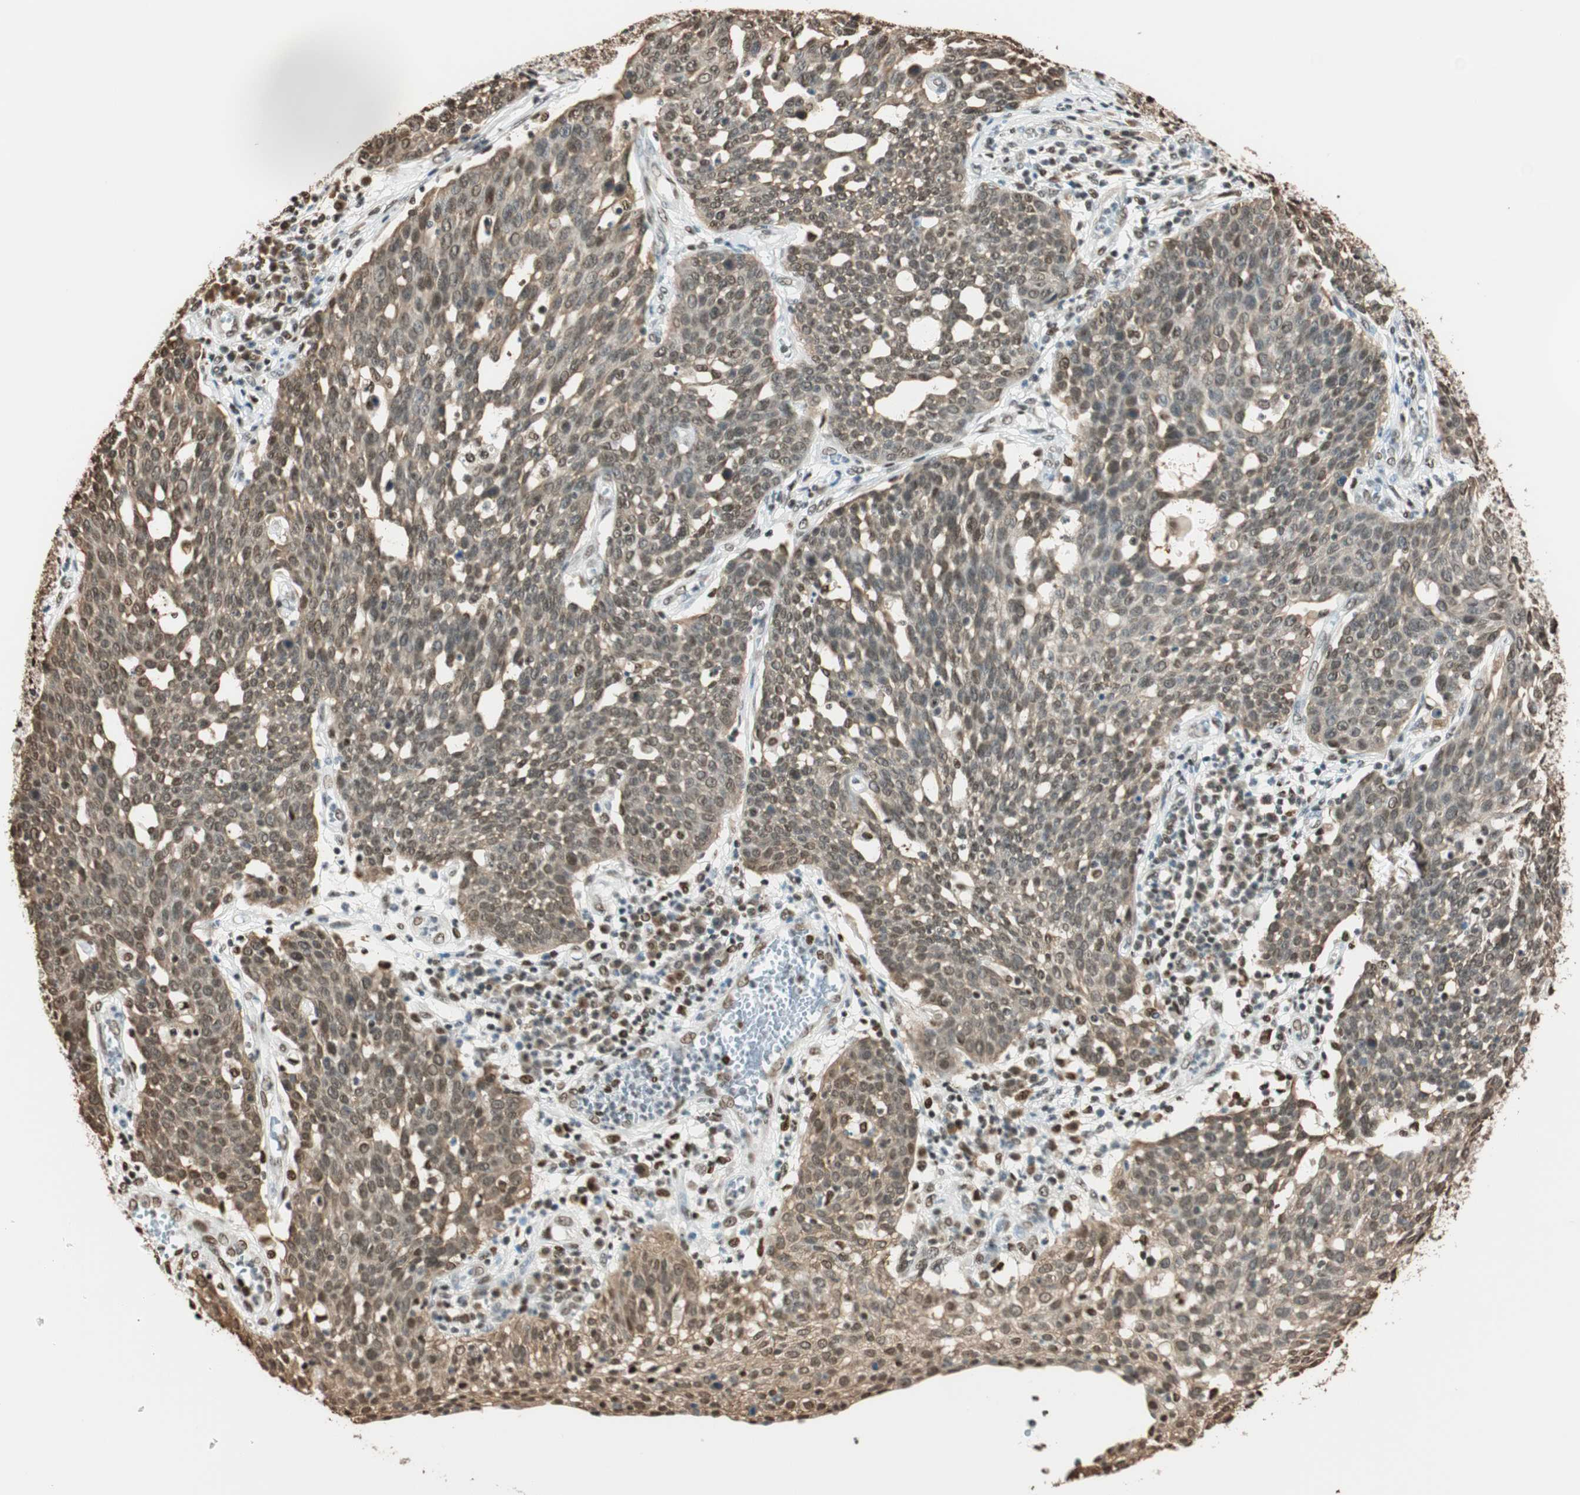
{"staining": {"intensity": "moderate", "quantity": "25%-75%", "location": "cytoplasmic/membranous,nuclear"}, "tissue": "cervical cancer", "cell_type": "Tumor cells", "image_type": "cancer", "snomed": [{"axis": "morphology", "description": "Squamous cell carcinoma, NOS"}, {"axis": "topography", "description": "Cervix"}], "caption": "Squamous cell carcinoma (cervical) tissue shows moderate cytoplasmic/membranous and nuclear expression in approximately 25%-75% of tumor cells, visualized by immunohistochemistry.", "gene": "FANCG", "patient": {"sex": "female", "age": 34}}